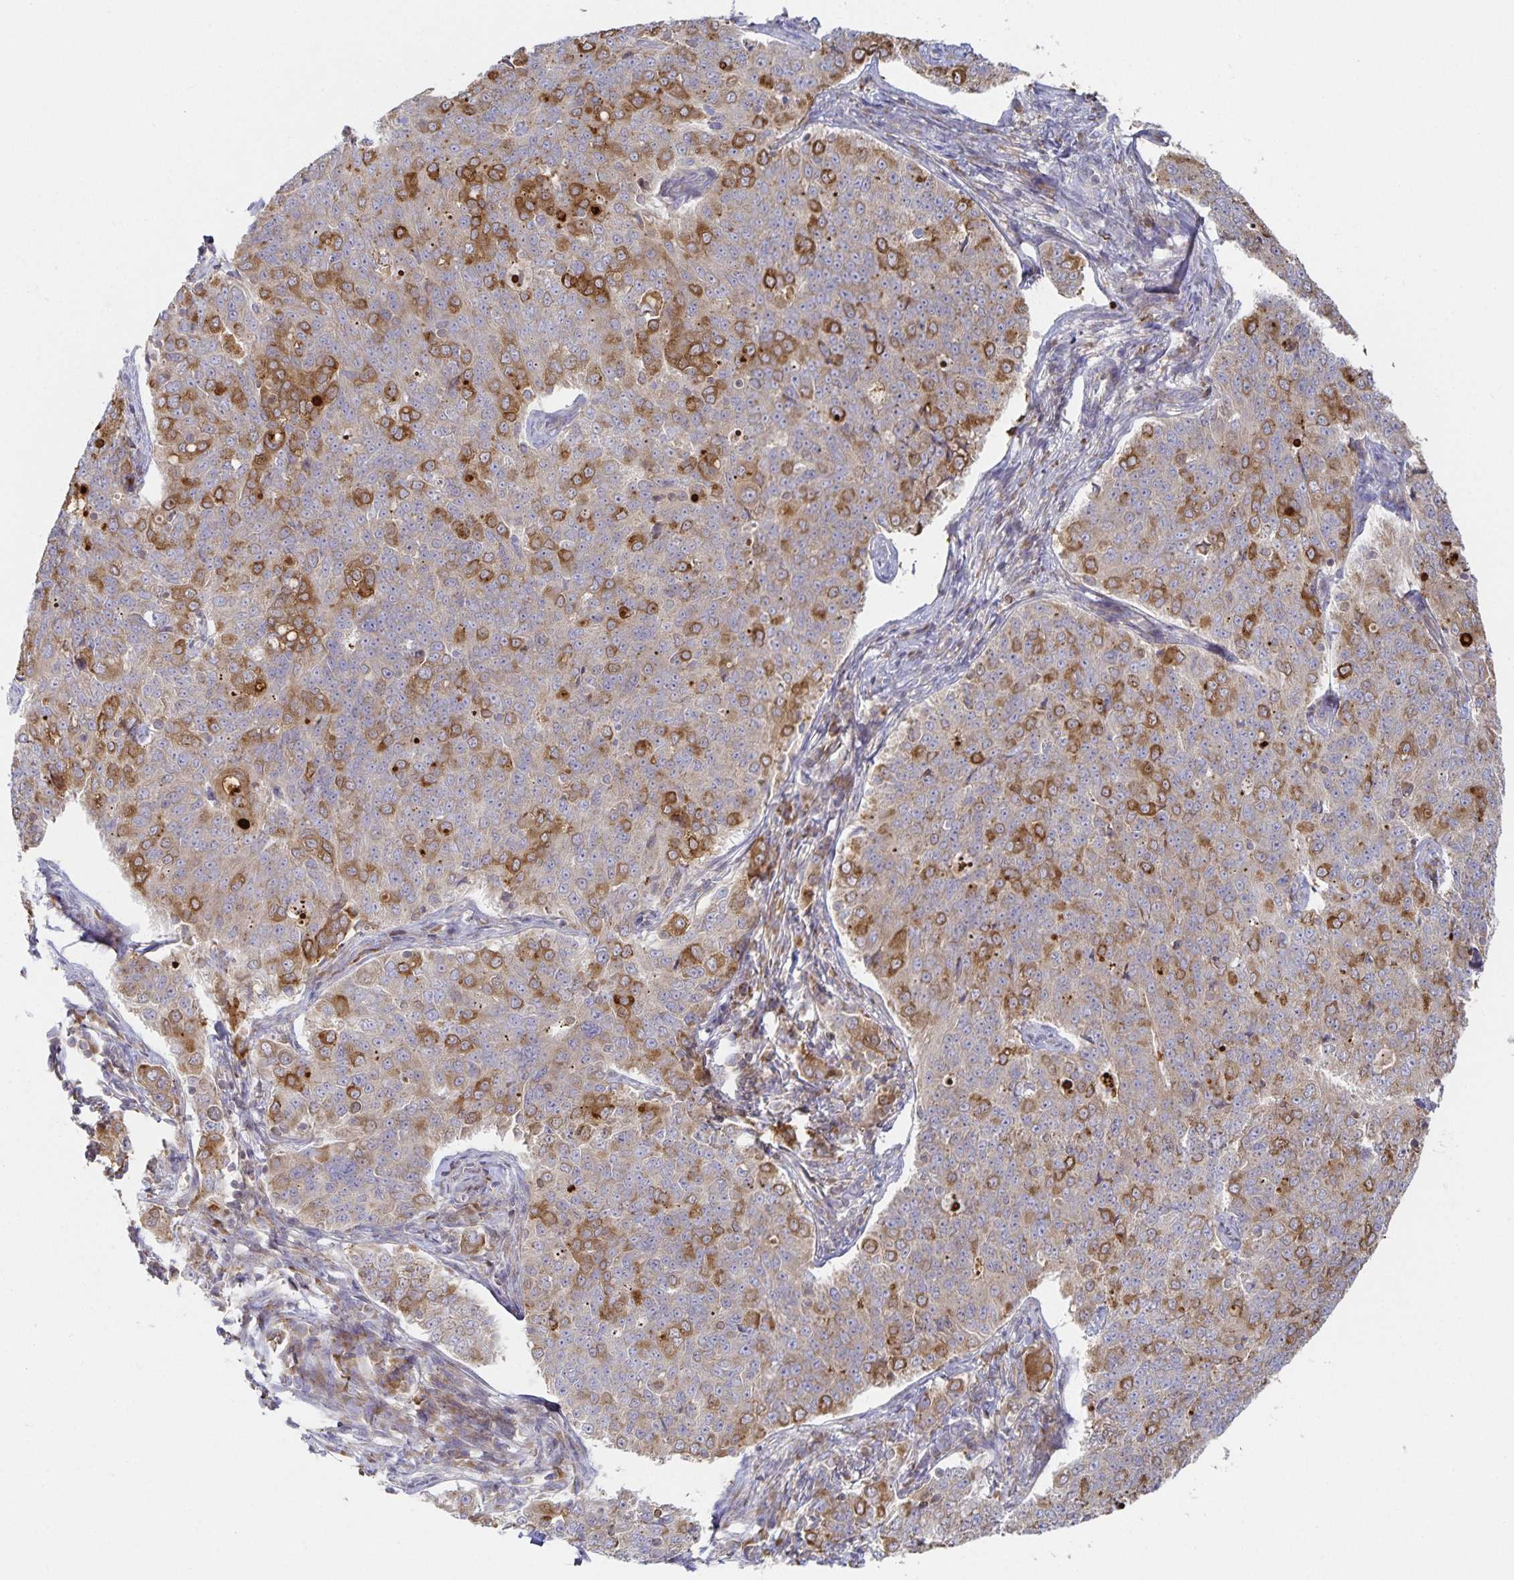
{"staining": {"intensity": "moderate", "quantity": "25%-75%", "location": "cytoplasmic/membranous"}, "tissue": "endometrial cancer", "cell_type": "Tumor cells", "image_type": "cancer", "snomed": [{"axis": "morphology", "description": "Adenocarcinoma, NOS"}, {"axis": "topography", "description": "Endometrium"}], "caption": "Endometrial cancer (adenocarcinoma) stained for a protein exhibits moderate cytoplasmic/membranous positivity in tumor cells. The protein of interest is shown in brown color, while the nuclei are stained blue.", "gene": "NOMO1", "patient": {"sex": "female", "age": 43}}